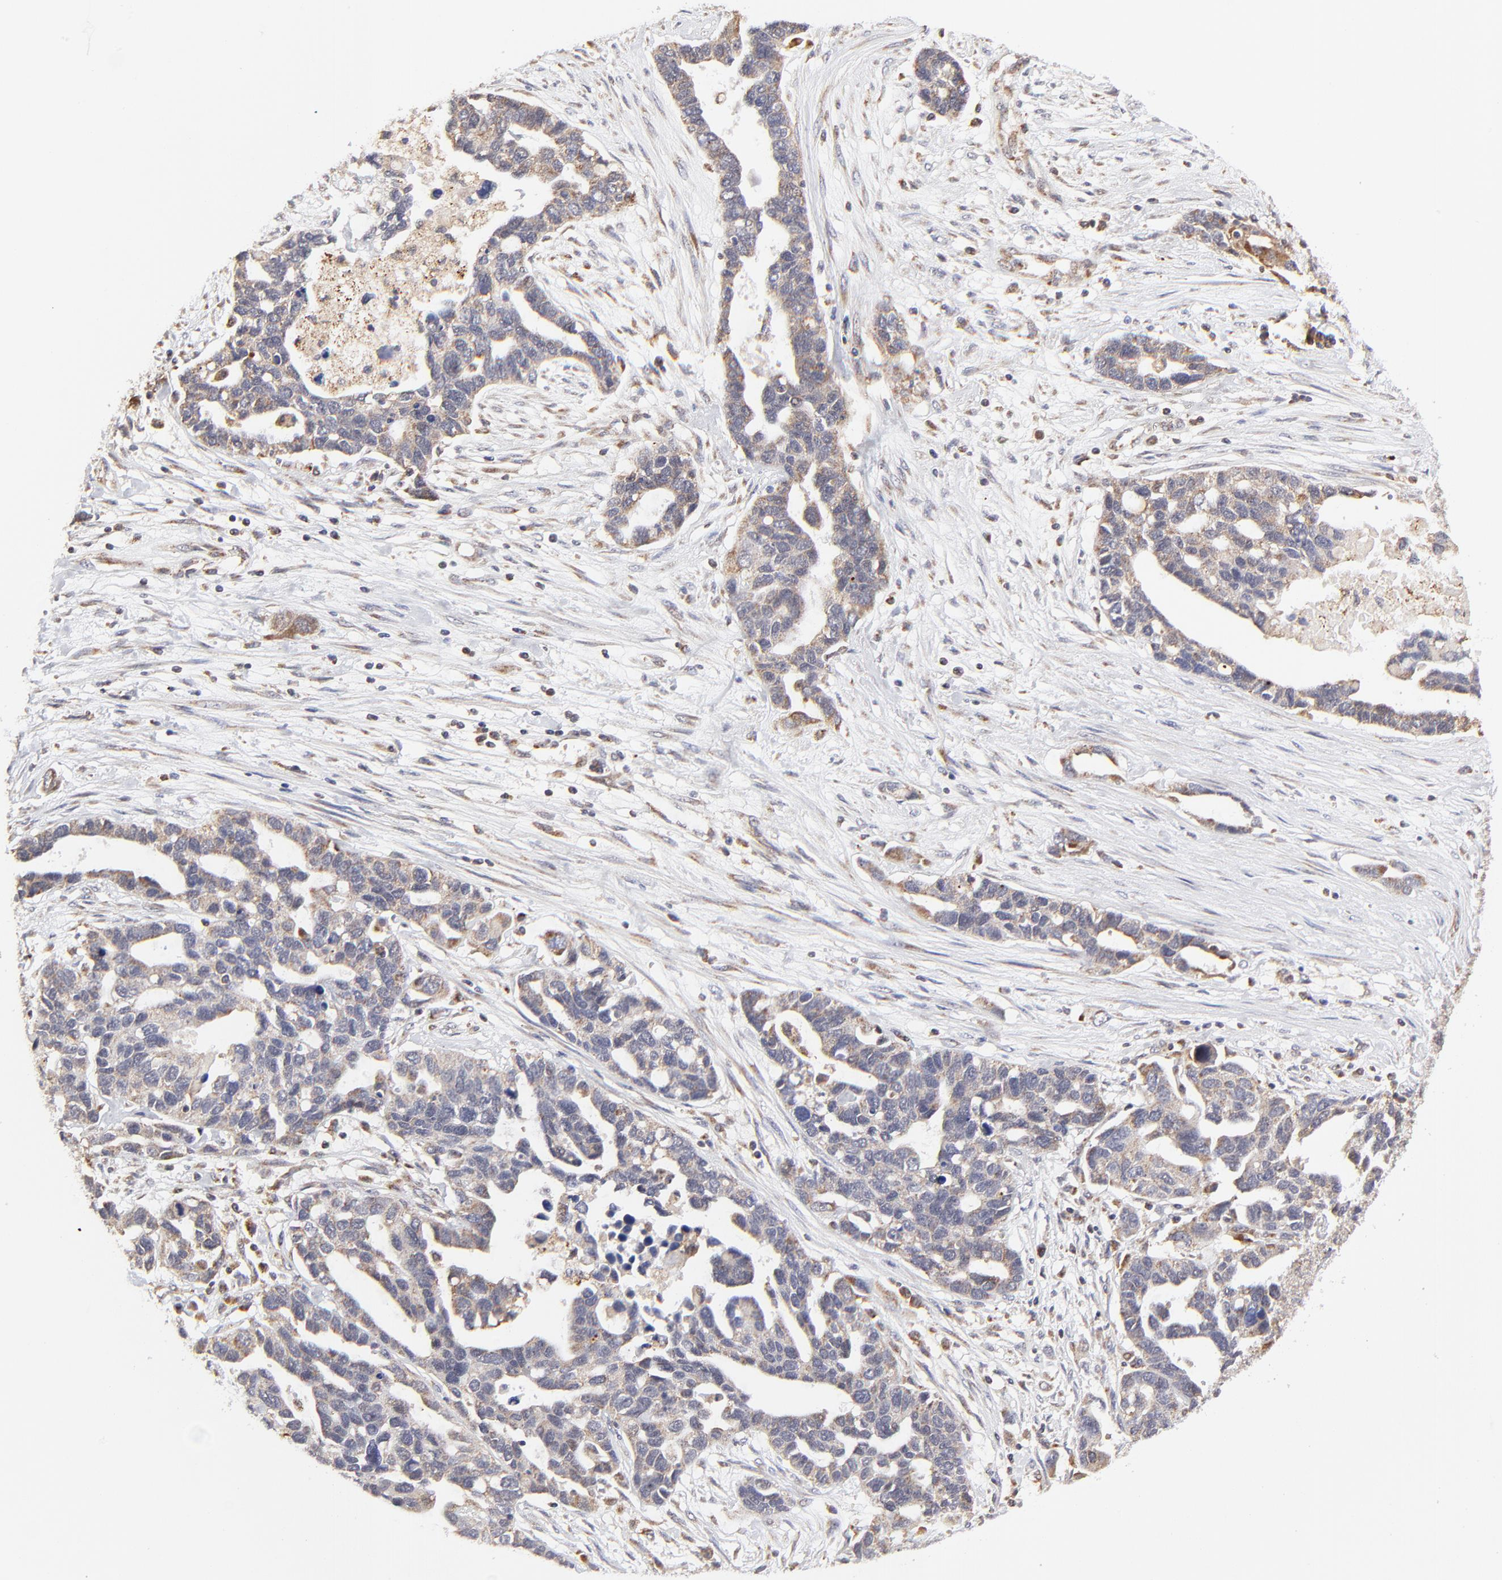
{"staining": {"intensity": "weak", "quantity": "<25%", "location": "cytoplasmic/membranous"}, "tissue": "ovarian cancer", "cell_type": "Tumor cells", "image_type": "cancer", "snomed": [{"axis": "morphology", "description": "Cystadenocarcinoma, serous, NOS"}, {"axis": "topography", "description": "Ovary"}], "caption": "Ovarian cancer was stained to show a protein in brown. There is no significant staining in tumor cells.", "gene": "MAP2K7", "patient": {"sex": "female", "age": 54}}